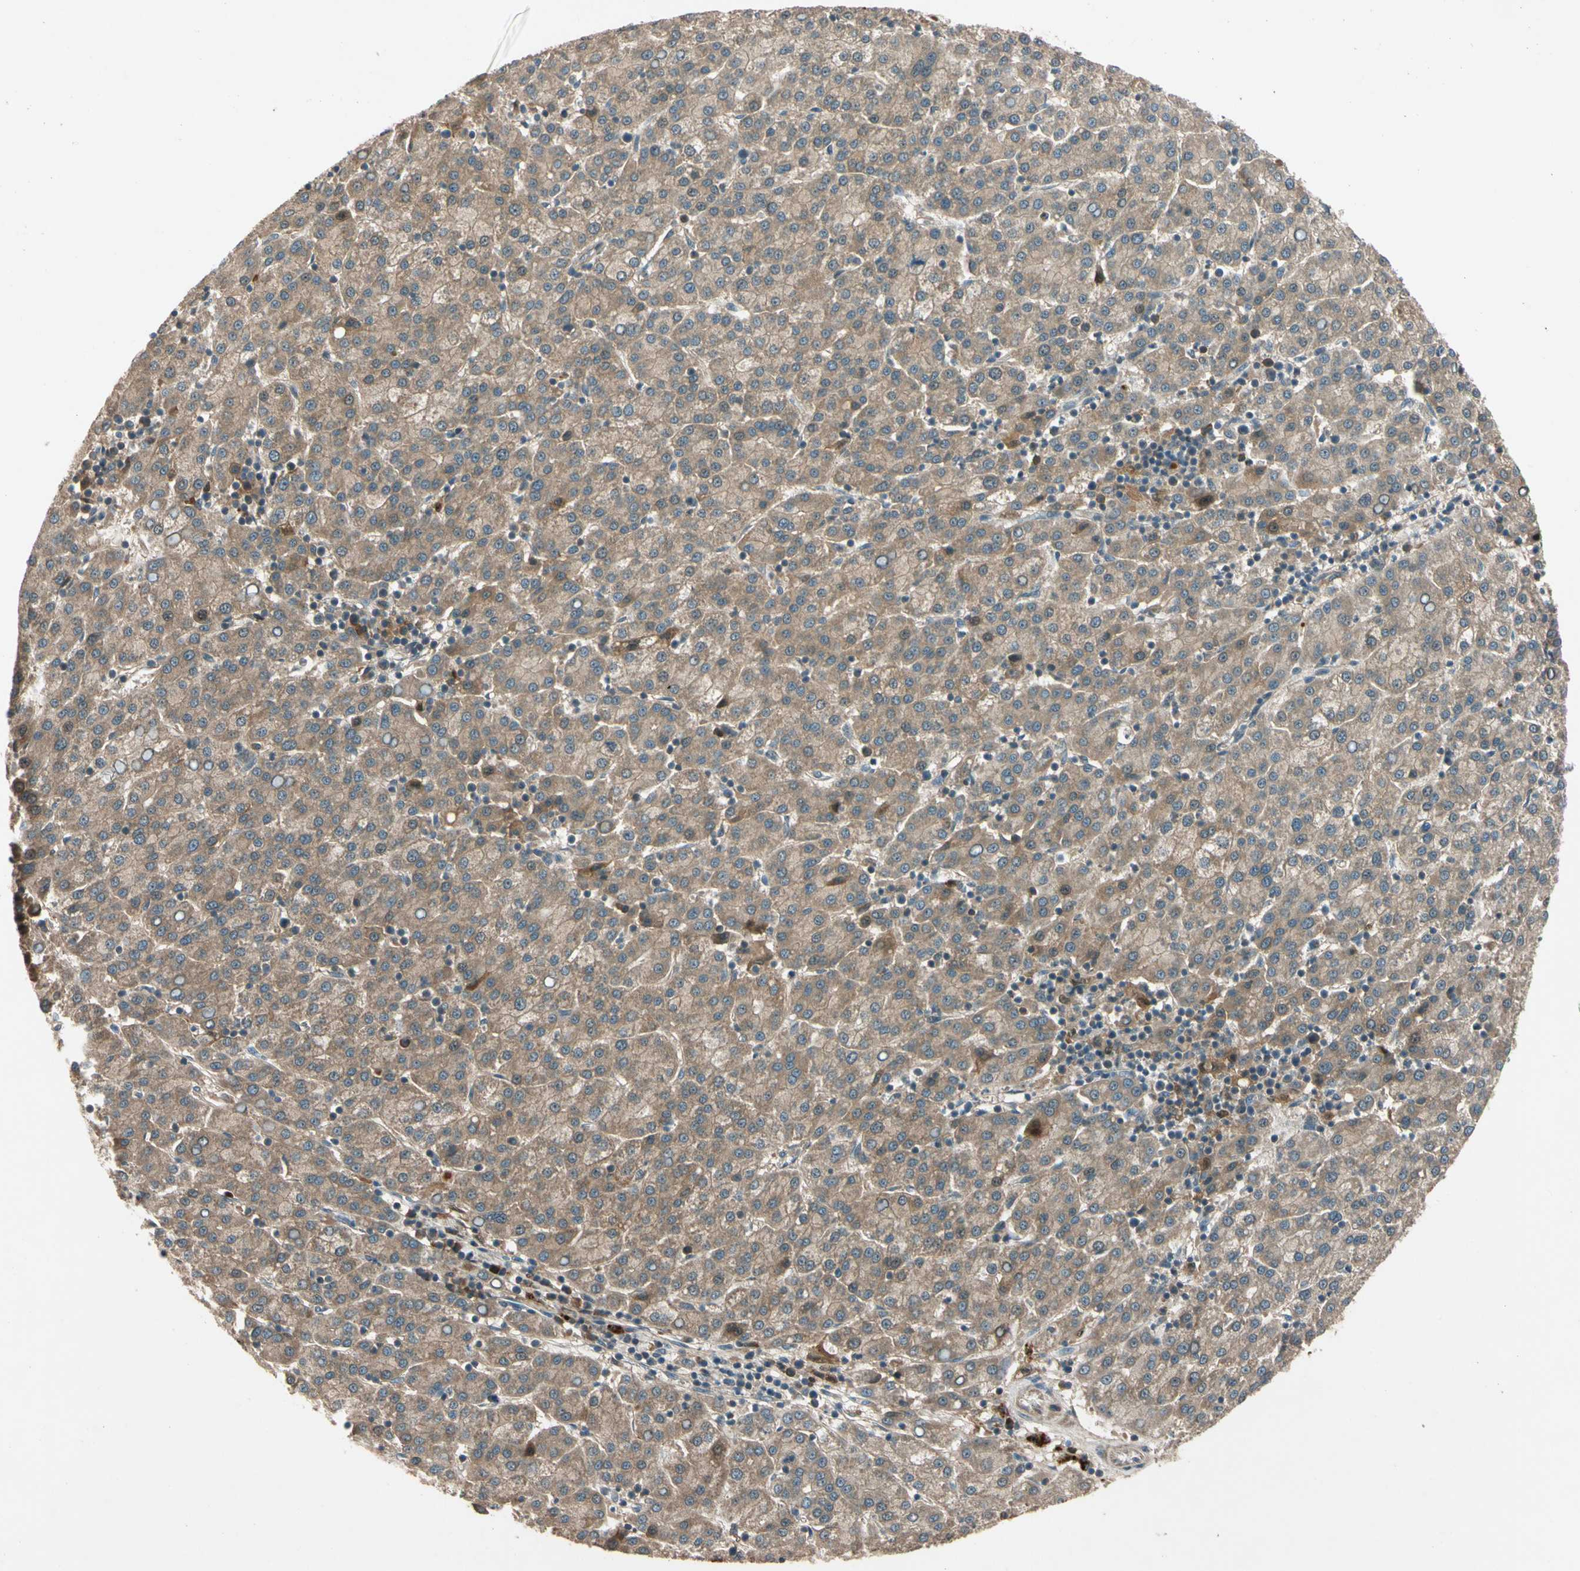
{"staining": {"intensity": "moderate", "quantity": ">75%", "location": "cytoplasmic/membranous"}, "tissue": "liver cancer", "cell_type": "Tumor cells", "image_type": "cancer", "snomed": [{"axis": "morphology", "description": "Carcinoma, Hepatocellular, NOS"}, {"axis": "topography", "description": "Liver"}], "caption": "IHC photomicrograph of neoplastic tissue: human liver hepatocellular carcinoma stained using IHC demonstrates medium levels of moderate protein expression localized specifically in the cytoplasmic/membranous of tumor cells, appearing as a cytoplasmic/membranous brown color.", "gene": "ACVR1C", "patient": {"sex": "female", "age": 58}}